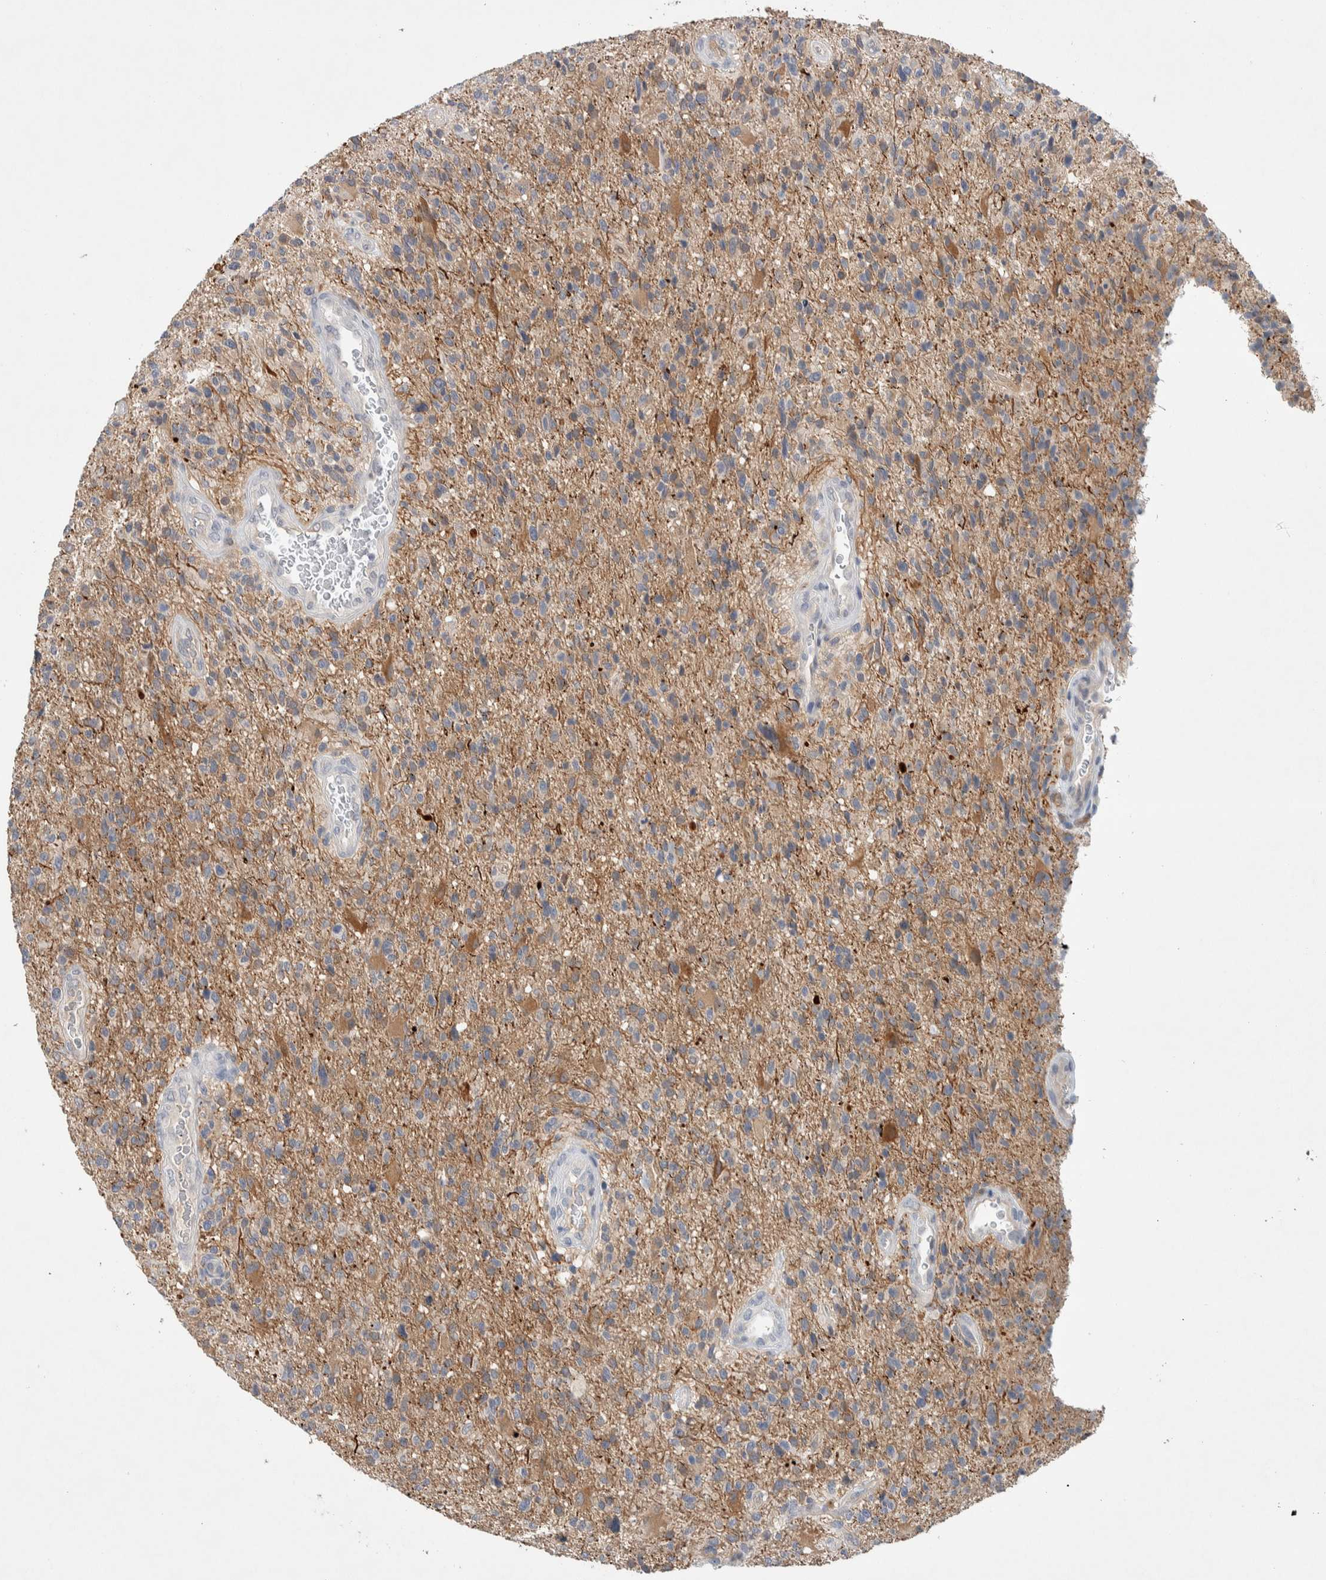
{"staining": {"intensity": "weak", "quantity": "25%-75%", "location": "cytoplasmic/membranous"}, "tissue": "glioma", "cell_type": "Tumor cells", "image_type": "cancer", "snomed": [{"axis": "morphology", "description": "Glioma, malignant, High grade"}, {"axis": "topography", "description": "Brain"}], "caption": "Protein analysis of glioma tissue displays weak cytoplasmic/membranous expression in approximately 25%-75% of tumor cells.", "gene": "DEPTOR", "patient": {"sex": "male", "age": 72}}